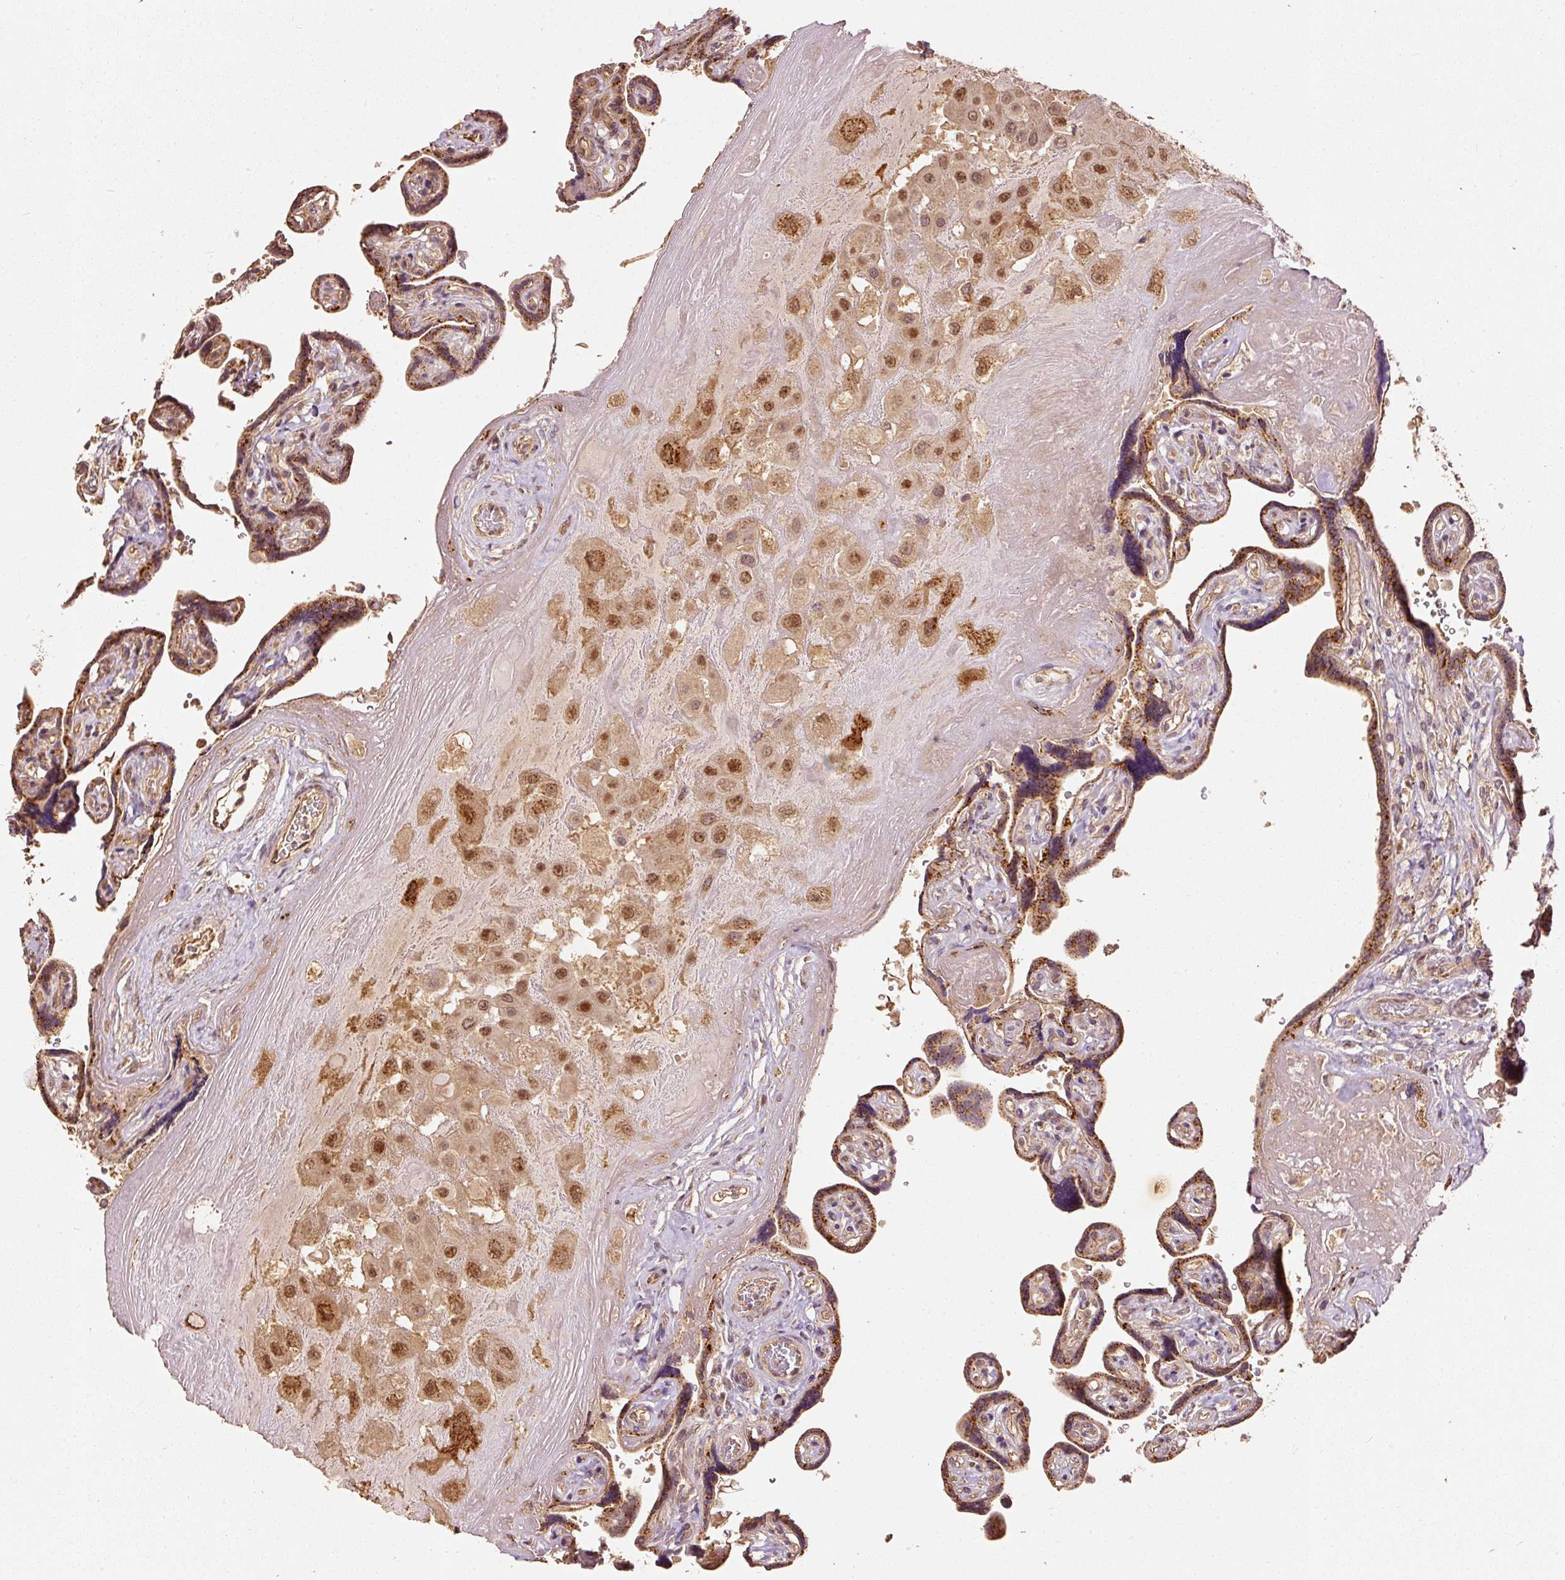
{"staining": {"intensity": "moderate", "quantity": ">75%", "location": "cytoplasmic/membranous,nuclear"}, "tissue": "placenta", "cell_type": "Decidual cells", "image_type": "normal", "snomed": [{"axis": "morphology", "description": "Normal tissue, NOS"}, {"axis": "topography", "description": "Placenta"}], "caption": "Immunohistochemical staining of benign human placenta shows medium levels of moderate cytoplasmic/membranous,nuclear expression in about >75% of decidual cells. (DAB = brown stain, brightfield microscopy at high magnification).", "gene": "FUT8", "patient": {"sex": "female", "age": 32}}